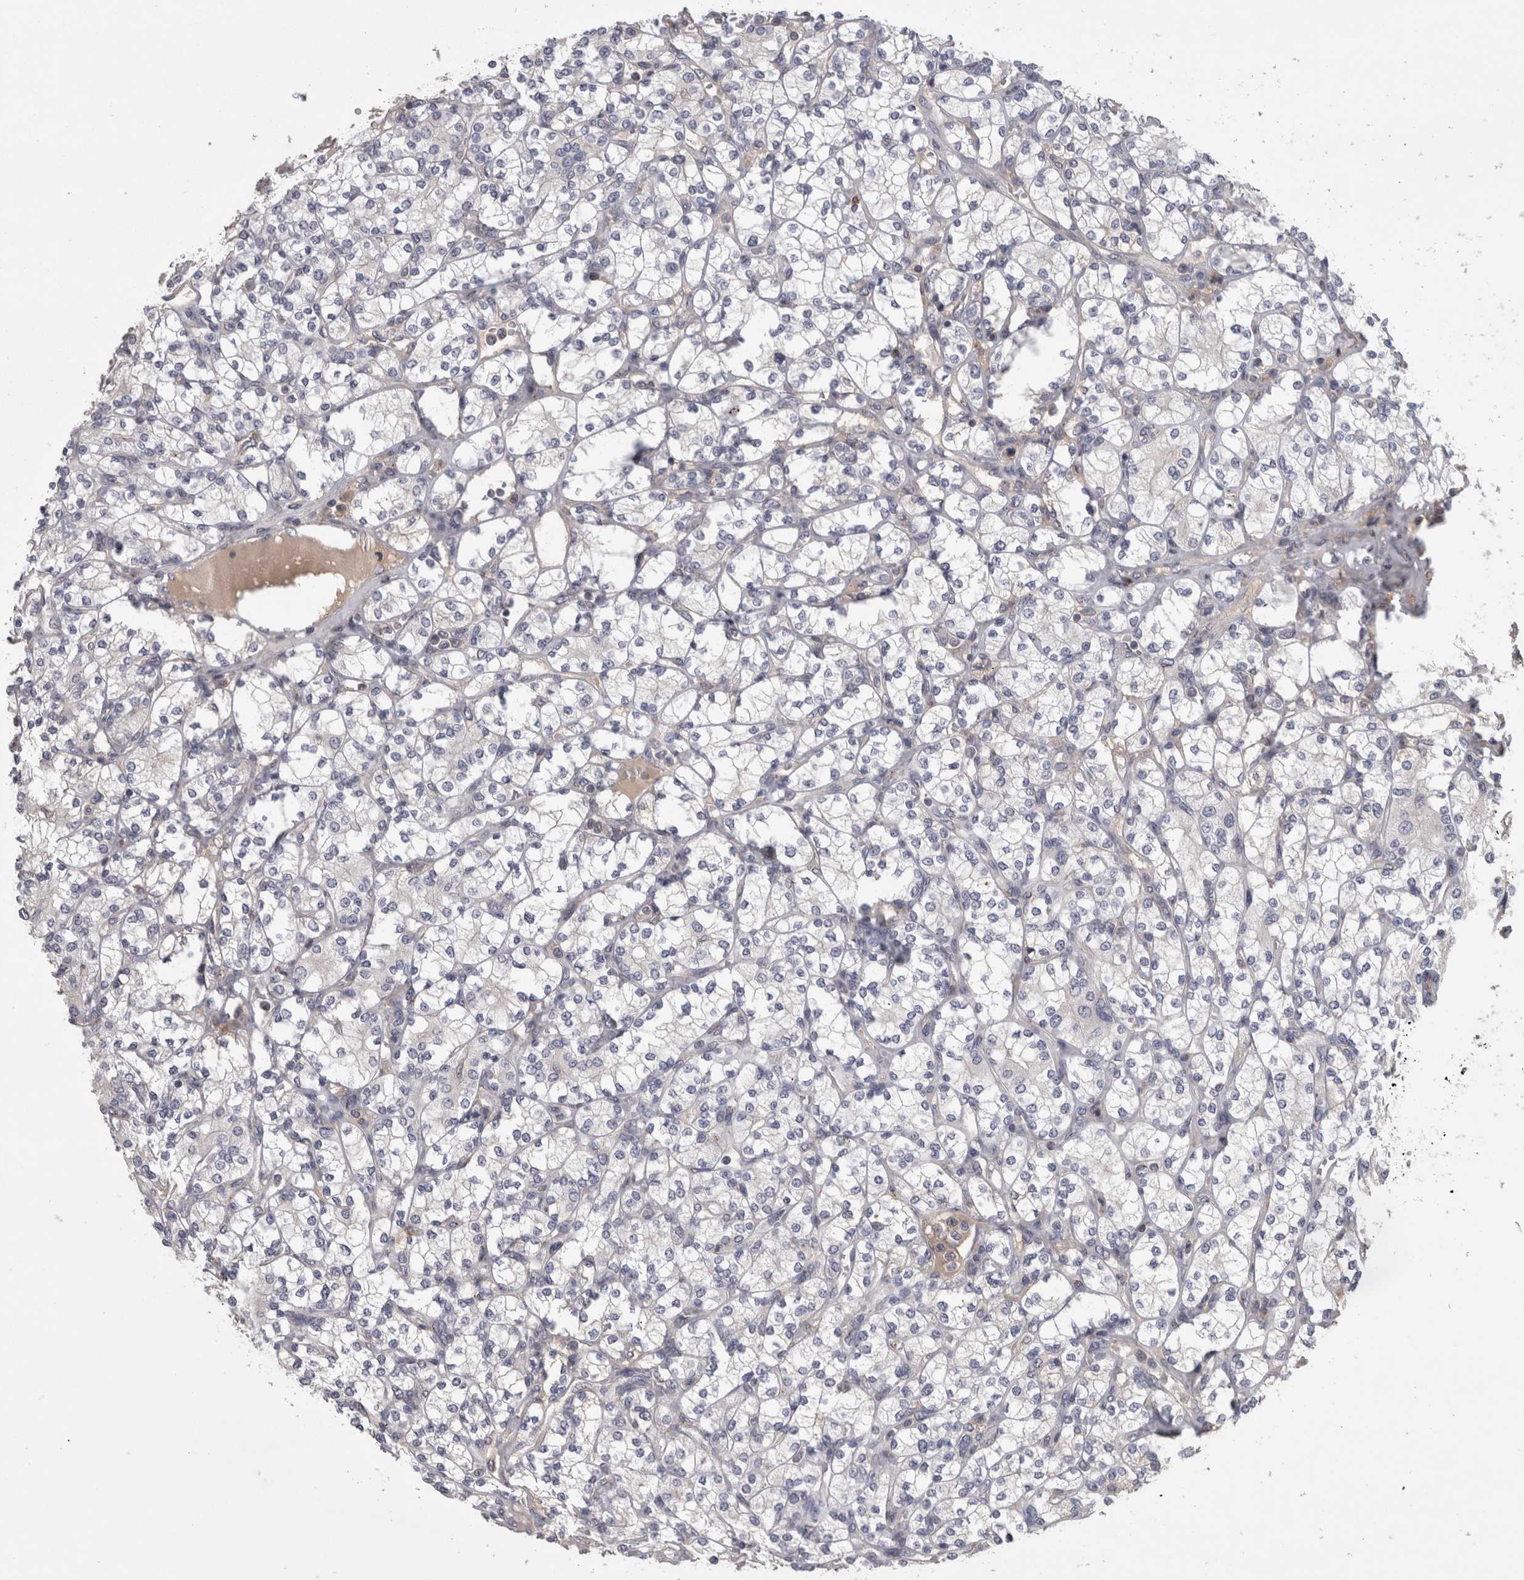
{"staining": {"intensity": "negative", "quantity": "none", "location": "none"}, "tissue": "renal cancer", "cell_type": "Tumor cells", "image_type": "cancer", "snomed": [{"axis": "morphology", "description": "Adenocarcinoma, NOS"}, {"axis": "topography", "description": "Kidney"}], "caption": "Immunohistochemistry (IHC) micrograph of neoplastic tissue: human adenocarcinoma (renal) stained with DAB (3,3'-diaminobenzidine) reveals no significant protein expression in tumor cells.", "gene": "PCM1", "patient": {"sex": "male", "age": 77}}